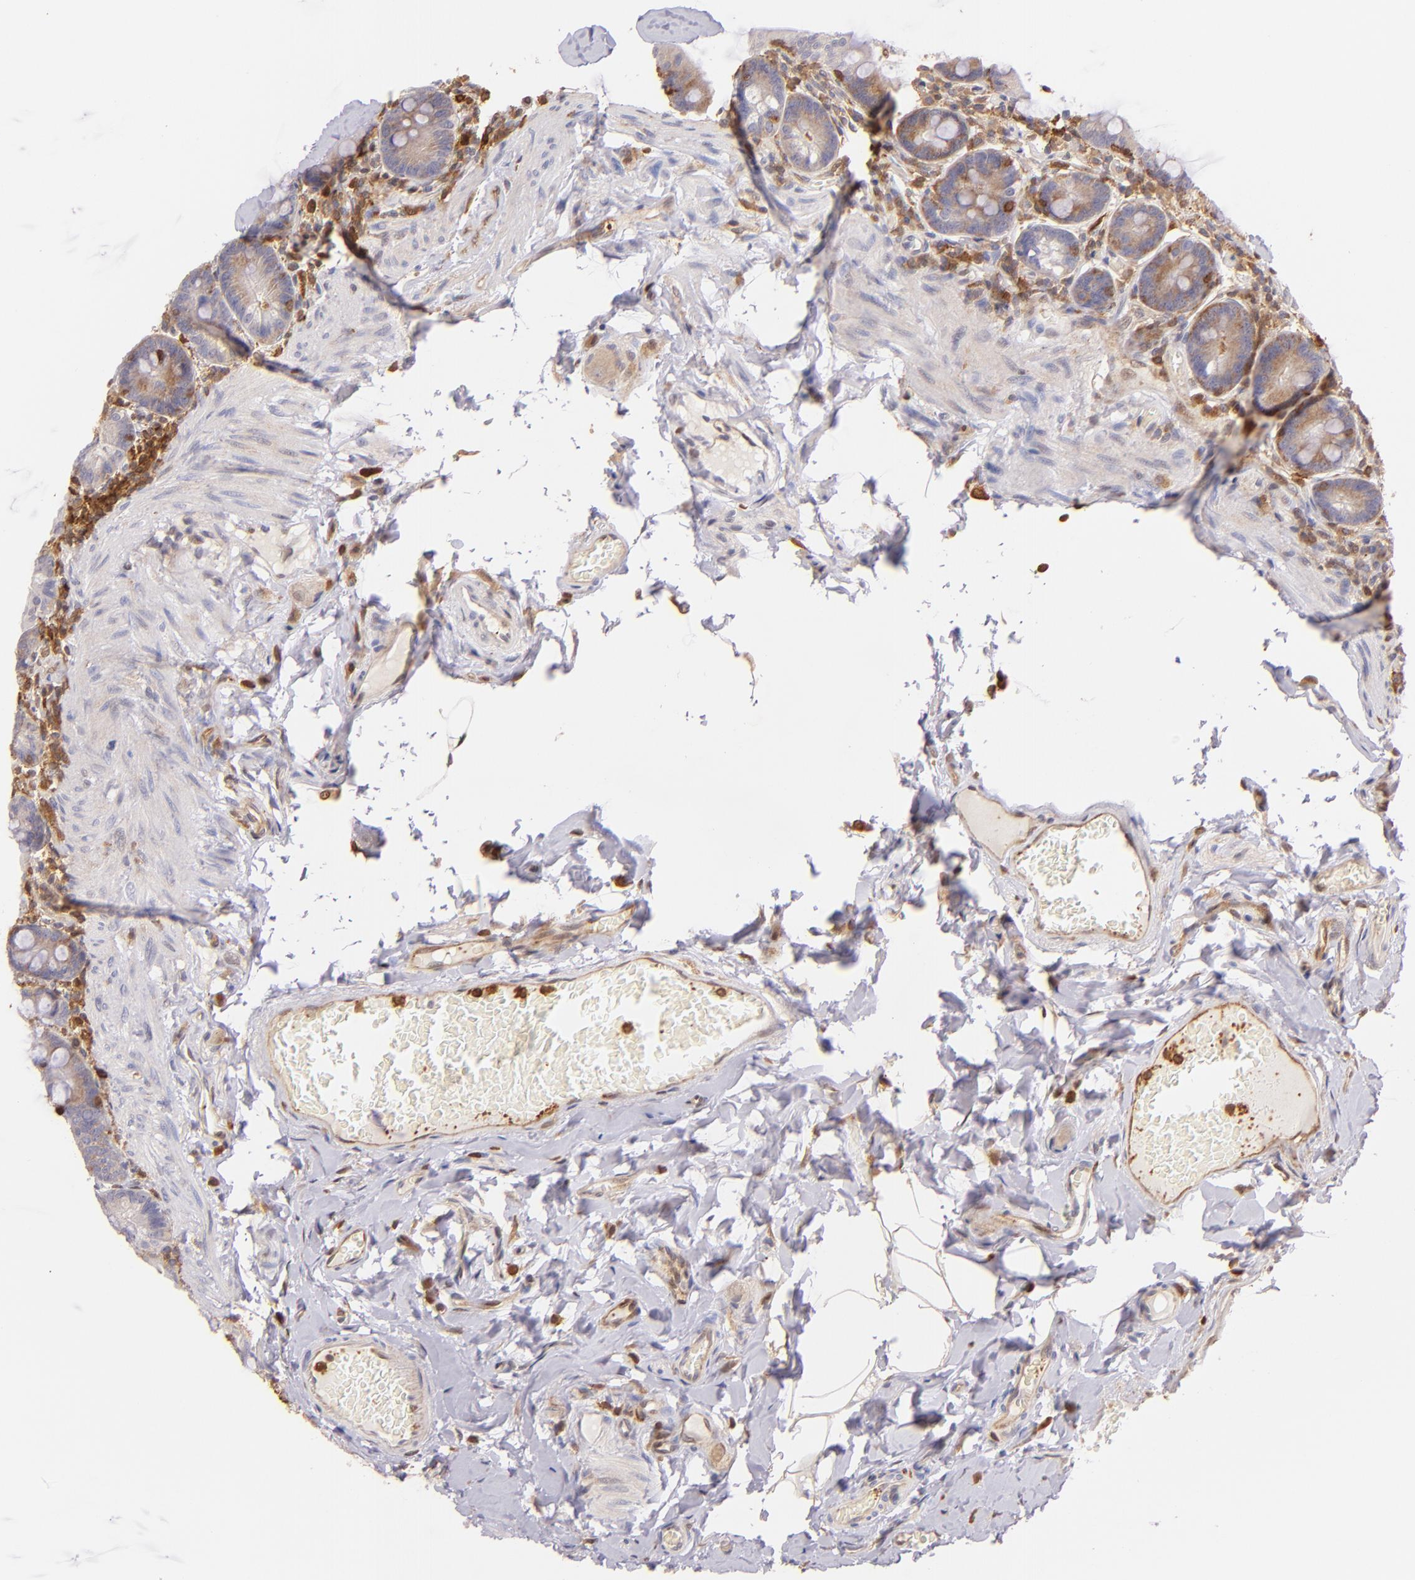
{"staining": {"intensity": "weak", "quantity": "25%-75%", "location": "cytoplasmic/membranous"}, "tissue": "duodenum", "cell_type": "Glandular cells", "image_type": "normal", "snomed": [{"axis": "morphology", "description": "Normal tissue, NOS"}, {"axis": "topography", "description": "Duodenum"}], "caption": "High-power microscopy captured an IHC photomicrograph of benign duodenum, revealing weak cytoplasmic/membranous positivity in approximately 25%-75% of glandular cells.", "gene": "BTK", "patient": {"sex": "male", "age": 66}}